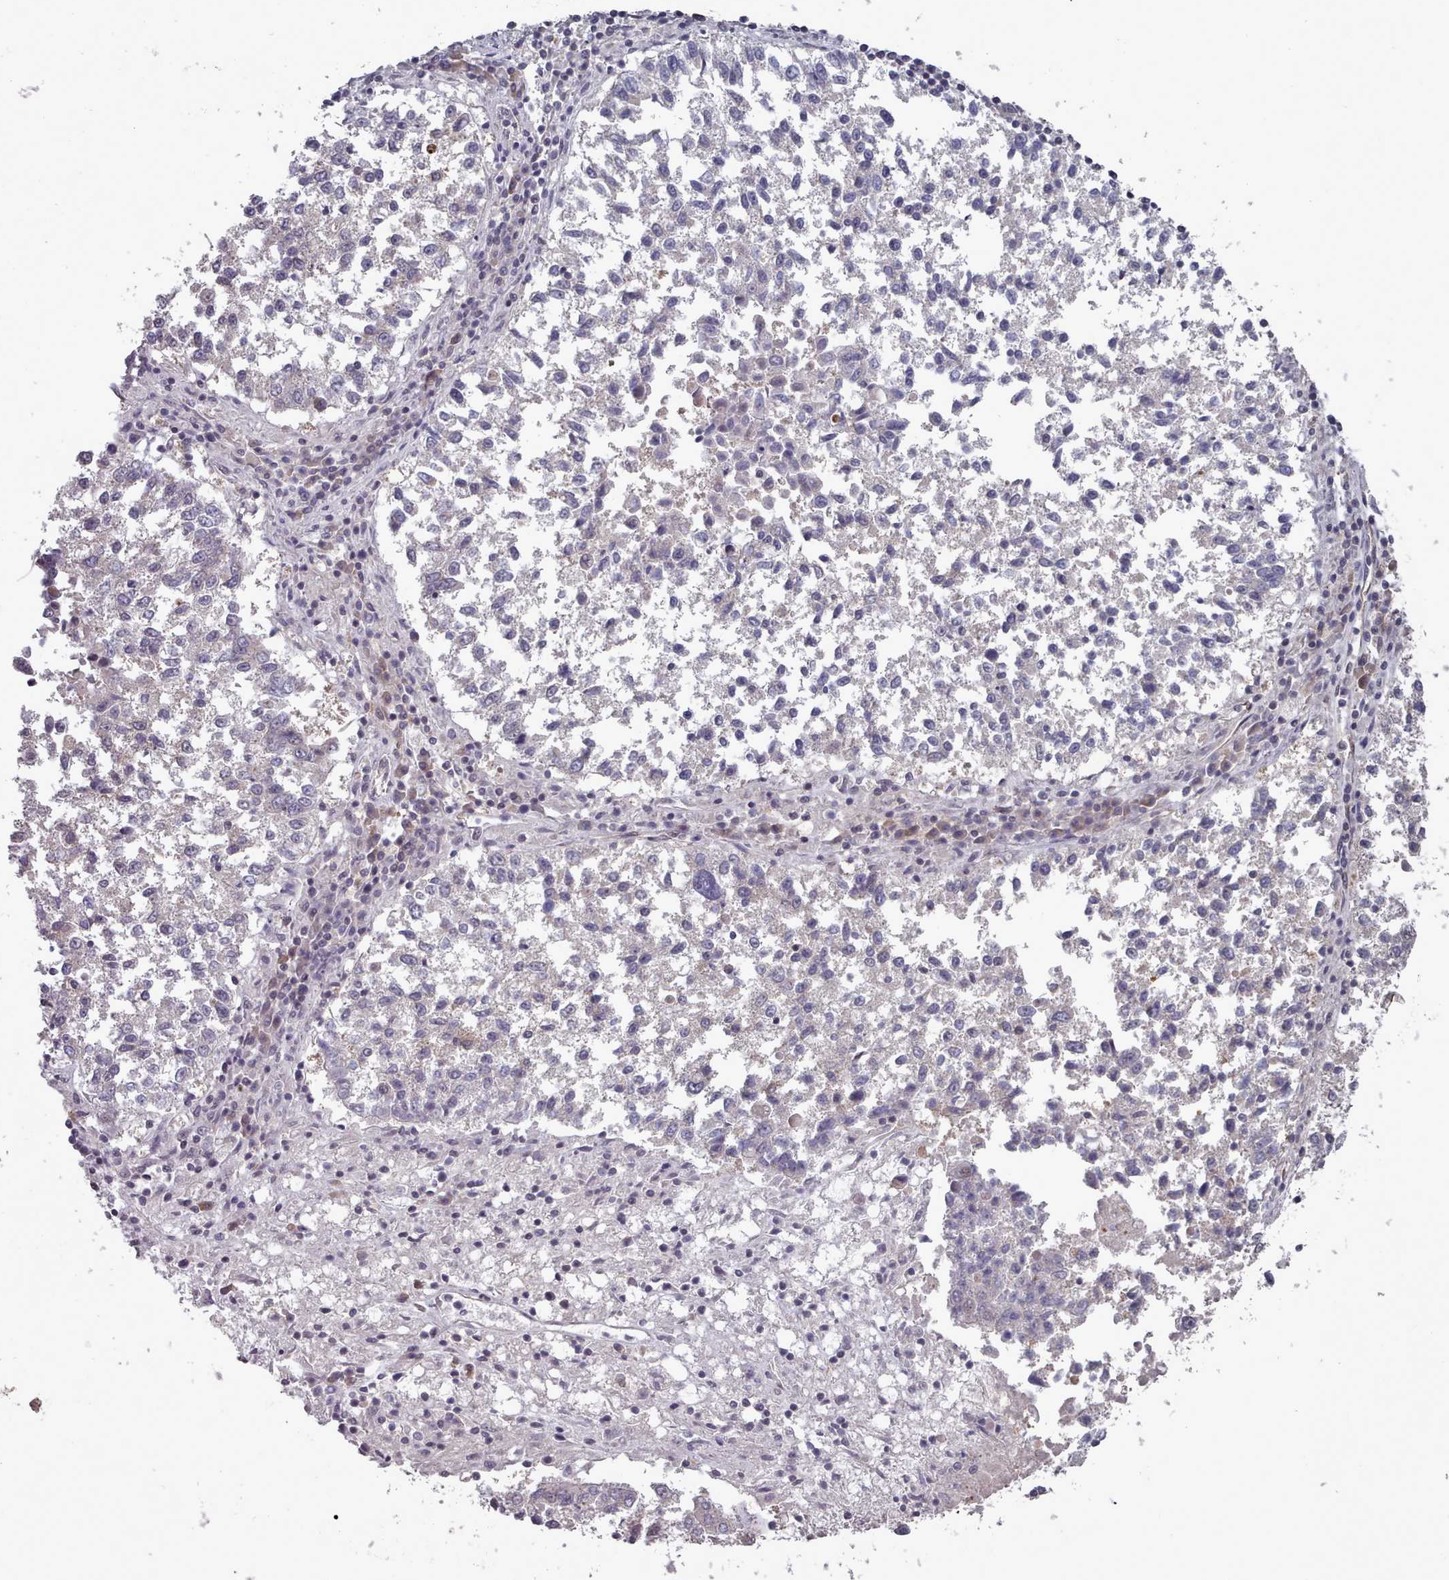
{"staining": {"intensity": "negative", "quantity": "none", "location": "none"}, "tissue": "lung cancer", "cell_type": "Tumor cells", "image_type": "cancer", "snomed": [{"axis": "morphology", "description": "Squamous cell carcinoma, NOS"}, {"axis": "topography", "description": "Lung"}], "caption": "High power microscopy image of an immunohistochemistry photomicrograph of lung cancer (squamous cell carcinoma), revealing no significant positivity in tumor cells. Brightfield microscopy of immunohistochemistry (IHC) stained with DAB (brown) and hematoxylin (blue), captured at high magnification.", "gene": "HYAL3", "patient": {"sex": "male", "age": 73}}